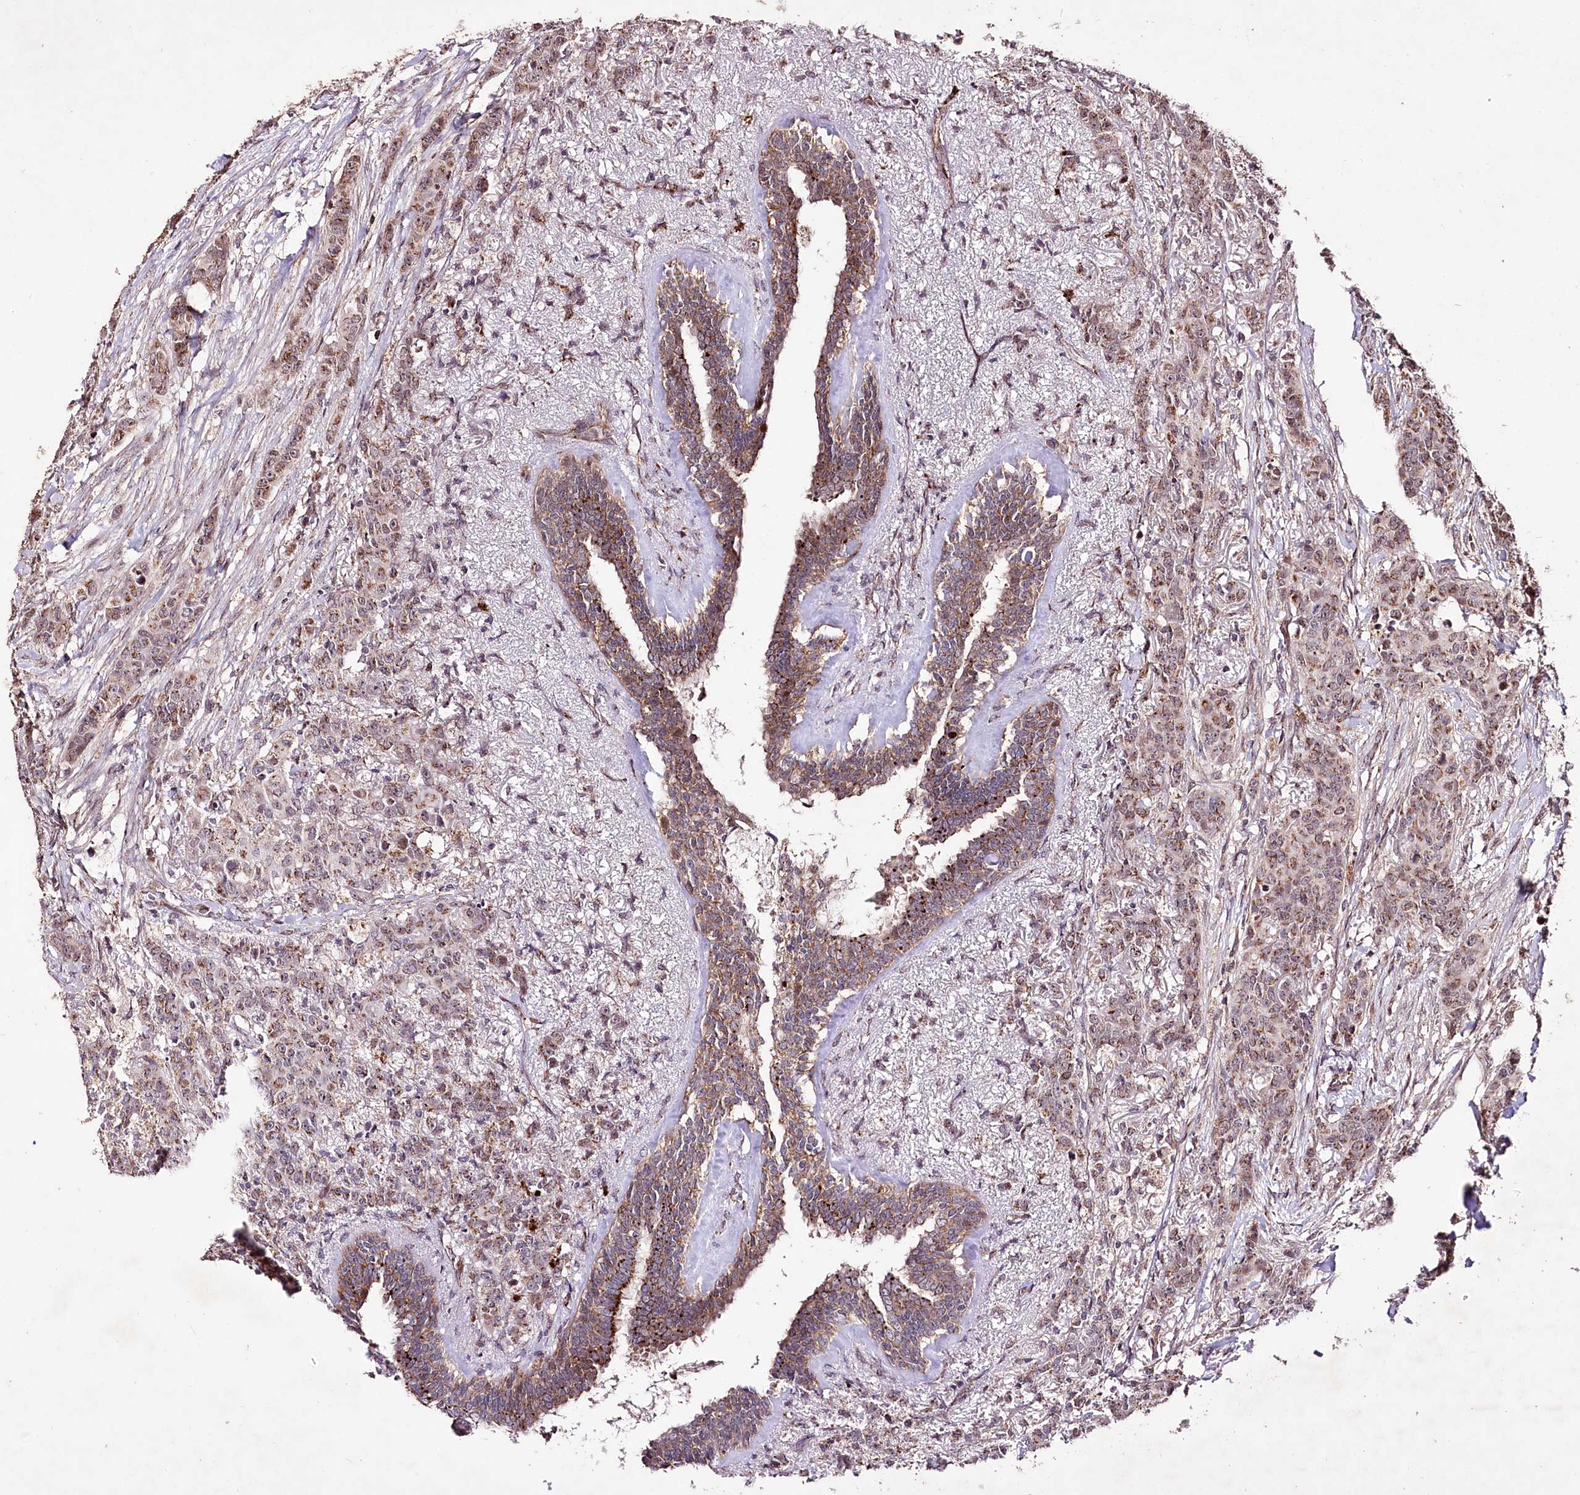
{"staining": {"intensity": "moderate", "quantity": ">75%", "location": "cytoplasmic/membranous"}, "tissue": "breast cancer", "cell_type": "Tumor cells", "image_type": "cancer", "snomed": [{"axis": "morphology", "description": "Duct carcinoma"}, {"axis": "topography", "description": "Breast"}], "caption": "An image of human breast cancer (infiltrating ductal carcinoma) stained for a protein exhibits moderate cytoplasmic/membranous brown staining in tumor cells. The staining was performed using DAB (3,3'-diaminobenzidine), with brown indicating positive protein expression. Nuclei are stained blue with hematoxylin.", "gene": "CARD19", "patient": {"sex": "female", "age": 40}}